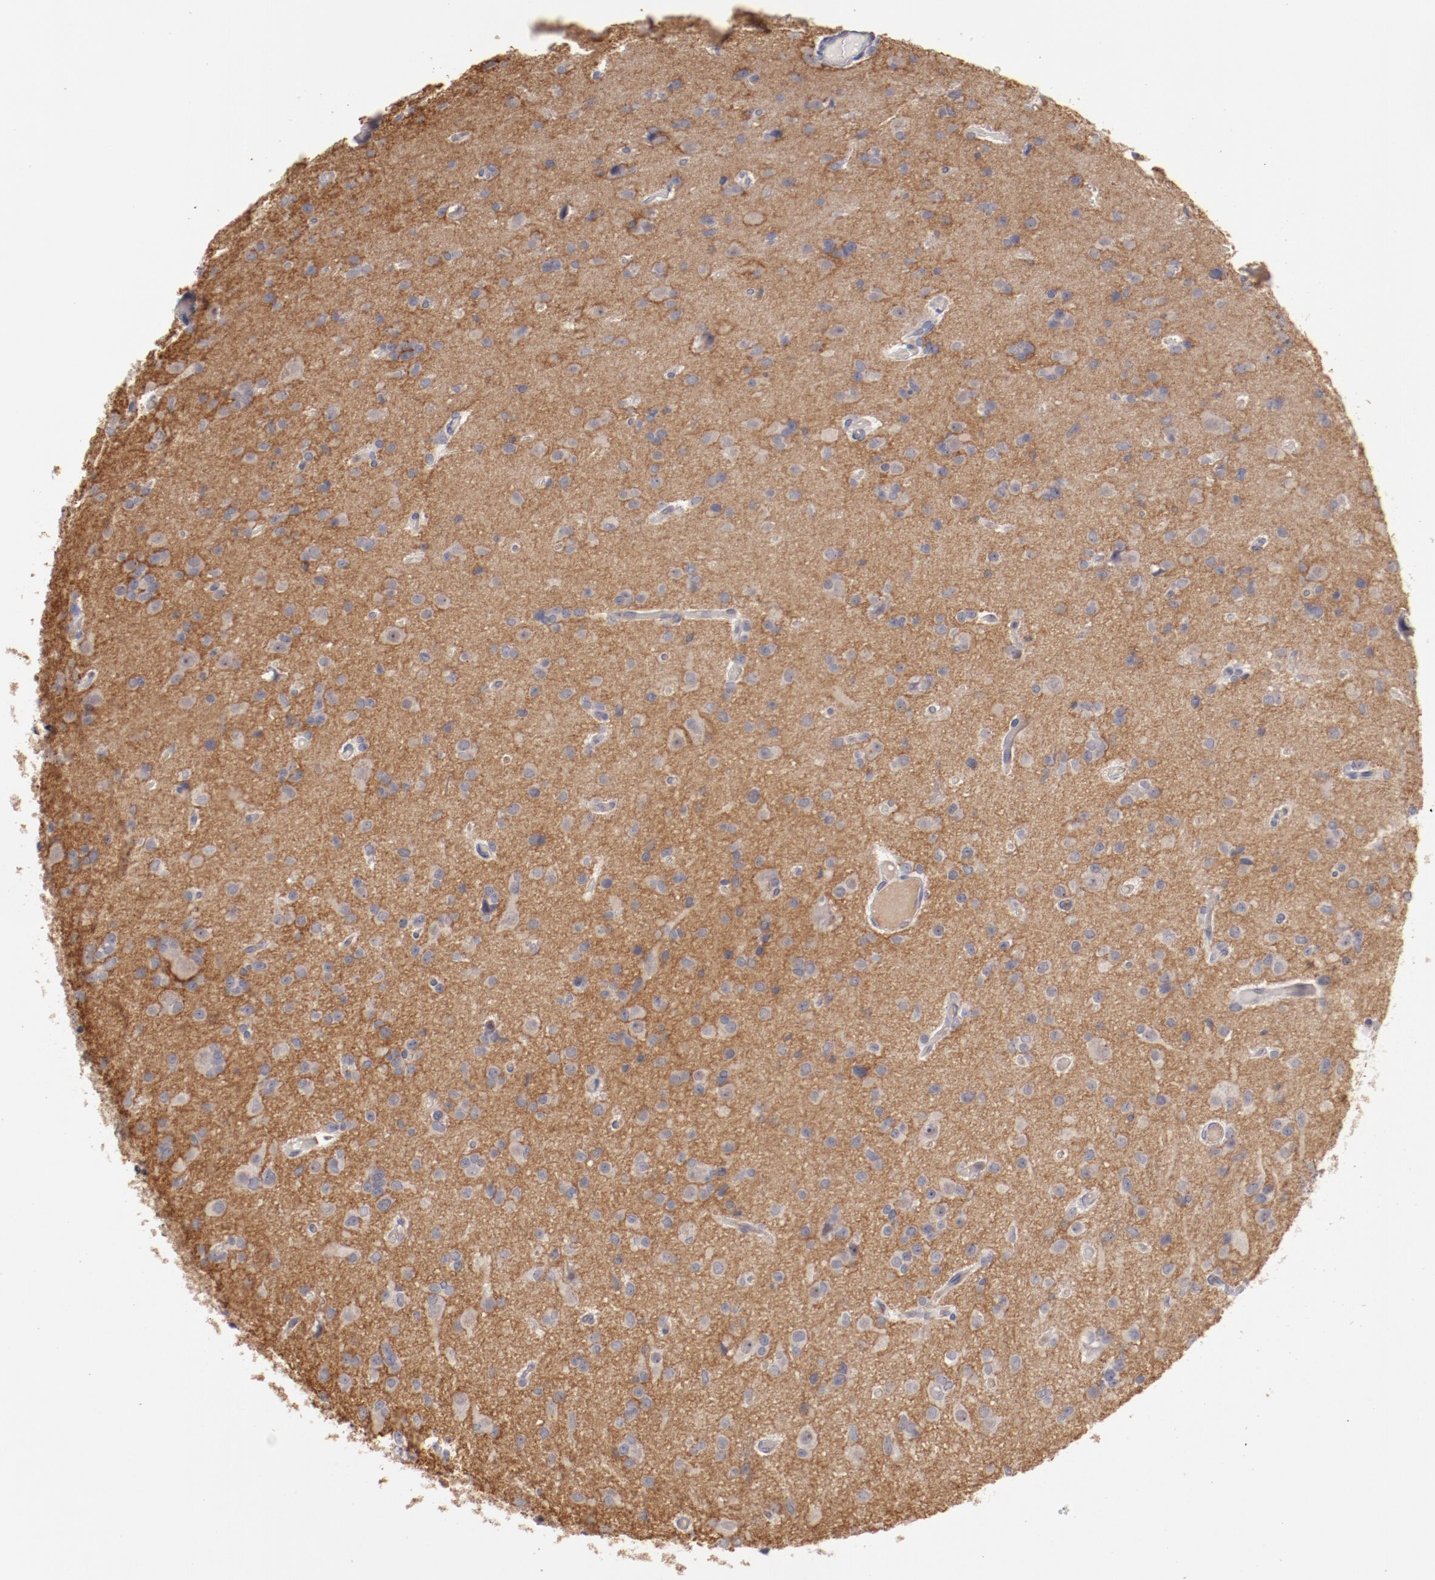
{"staining": {"intensity": "negative", "quantity": "none", "location": "none"}, "tissue": "glioma", "cell_type": "Tumor cells", "image_type": "cancer", "snomed": [{"axis": "morphology", "description": "Glioma, malignant, Low grade"}, {"axis": "topography", "description": "Brain"}], "caption": "Immunohistochemistry histopathology image of neoplastic tissue: human malignant low-grade glioma stained with DAB (3,3'-diaminobenzidine) displays no significant protein expression in tumor cells. Brightfield microscopy of IHC stained with DAB (brown) and hematoxylin (blue), captured at high magnification.", "gene": "MBL2", "patient": {"sex": "male", "age": 42}}